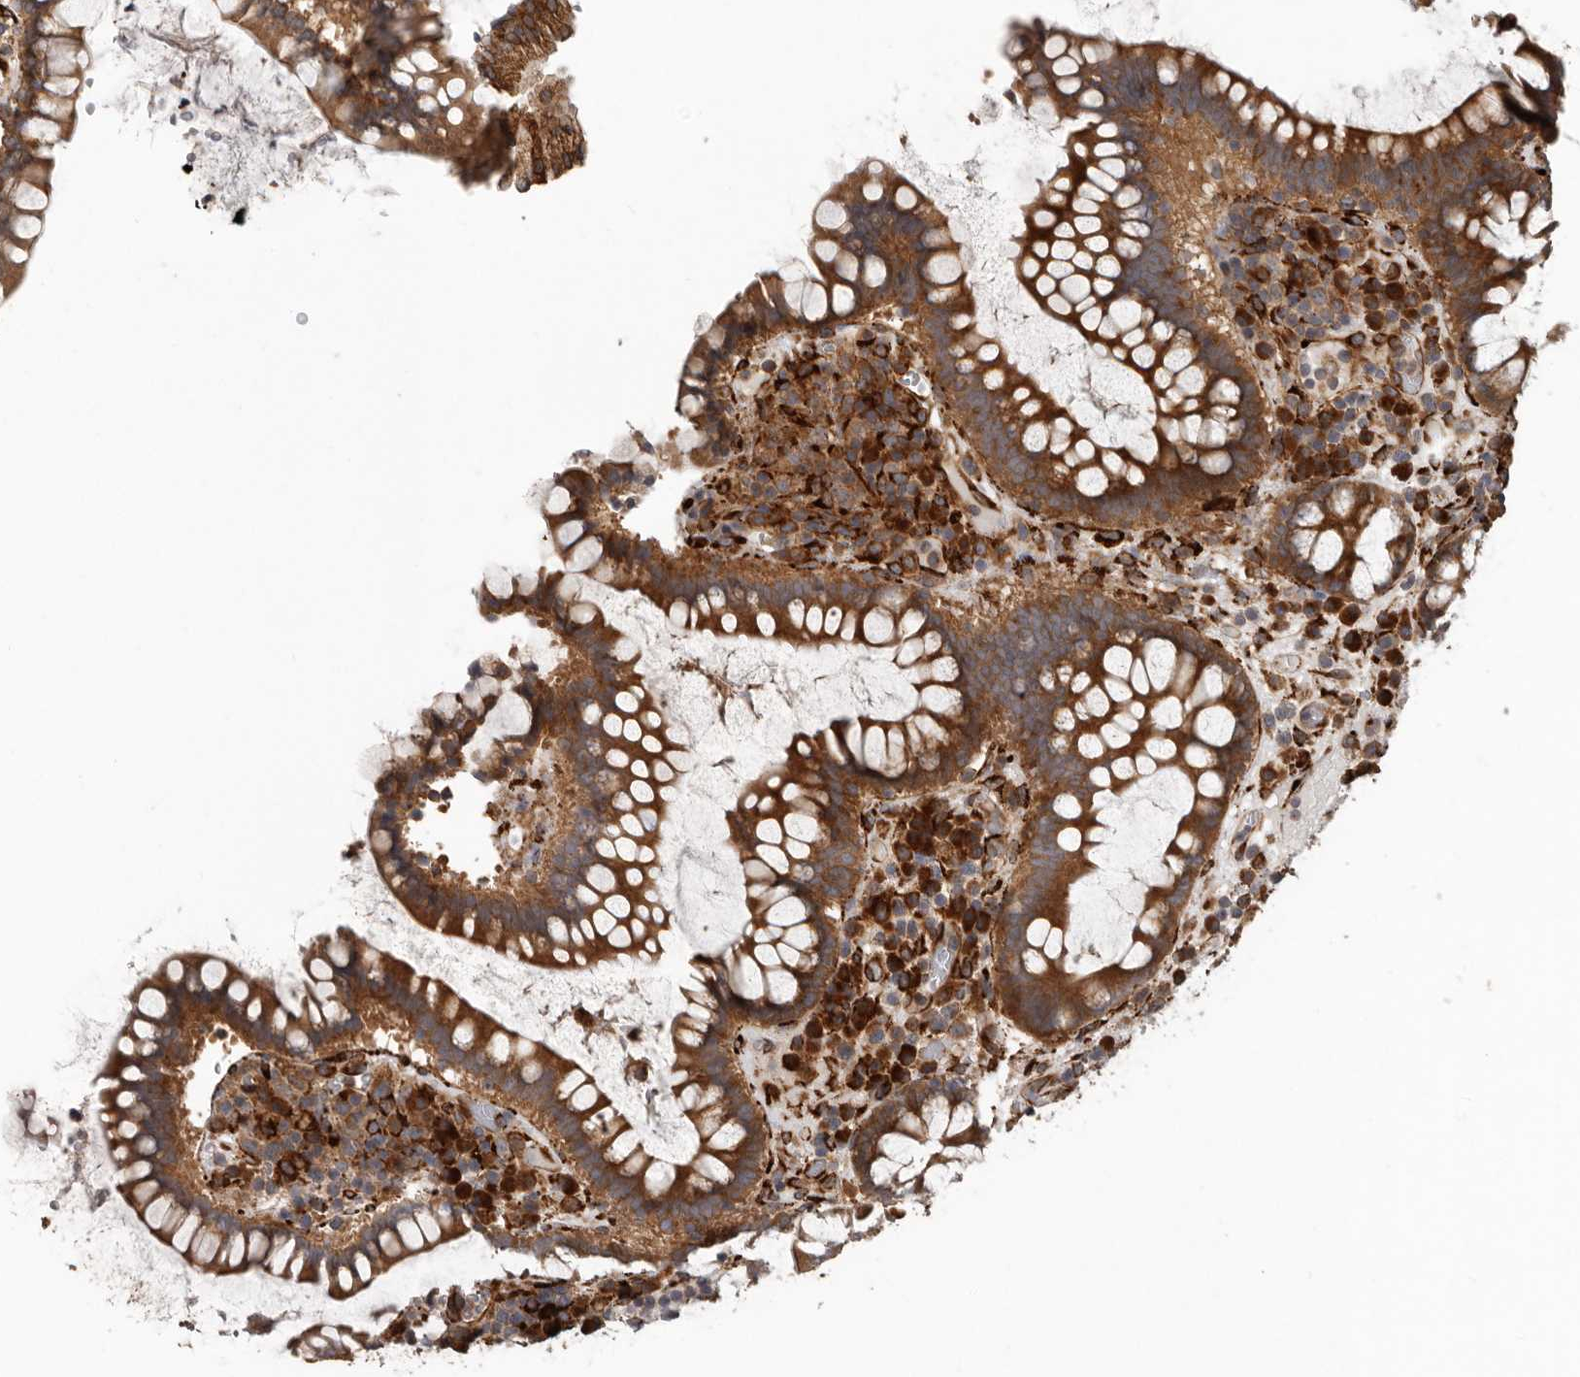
{"staining": {"intensity": "strong", "quantity": ">75%", "location": "cytoplasmic/membranous"}, "tissue": "colon", "cell_type": "Endothelial cells", "image_type": "normal", "snomed": [{"axis": "morphology", "description": "Normal tissue, NOS"}, {"axis": "topography", "description": "Colon"}], "caption": "A high amount of strong cytoplasmic/membranous staining is identified in approximately >75% of endothelial cells in normal colon. The staining was performed using DAB (3,3'-diaminobenzidine) to visualize the protein expression in brown, while the nuclei were stained in blue with hematoxylin (Magnification: 20x).", "gene": "CEP350", "patient": {"sex": "female", "age": 79}}